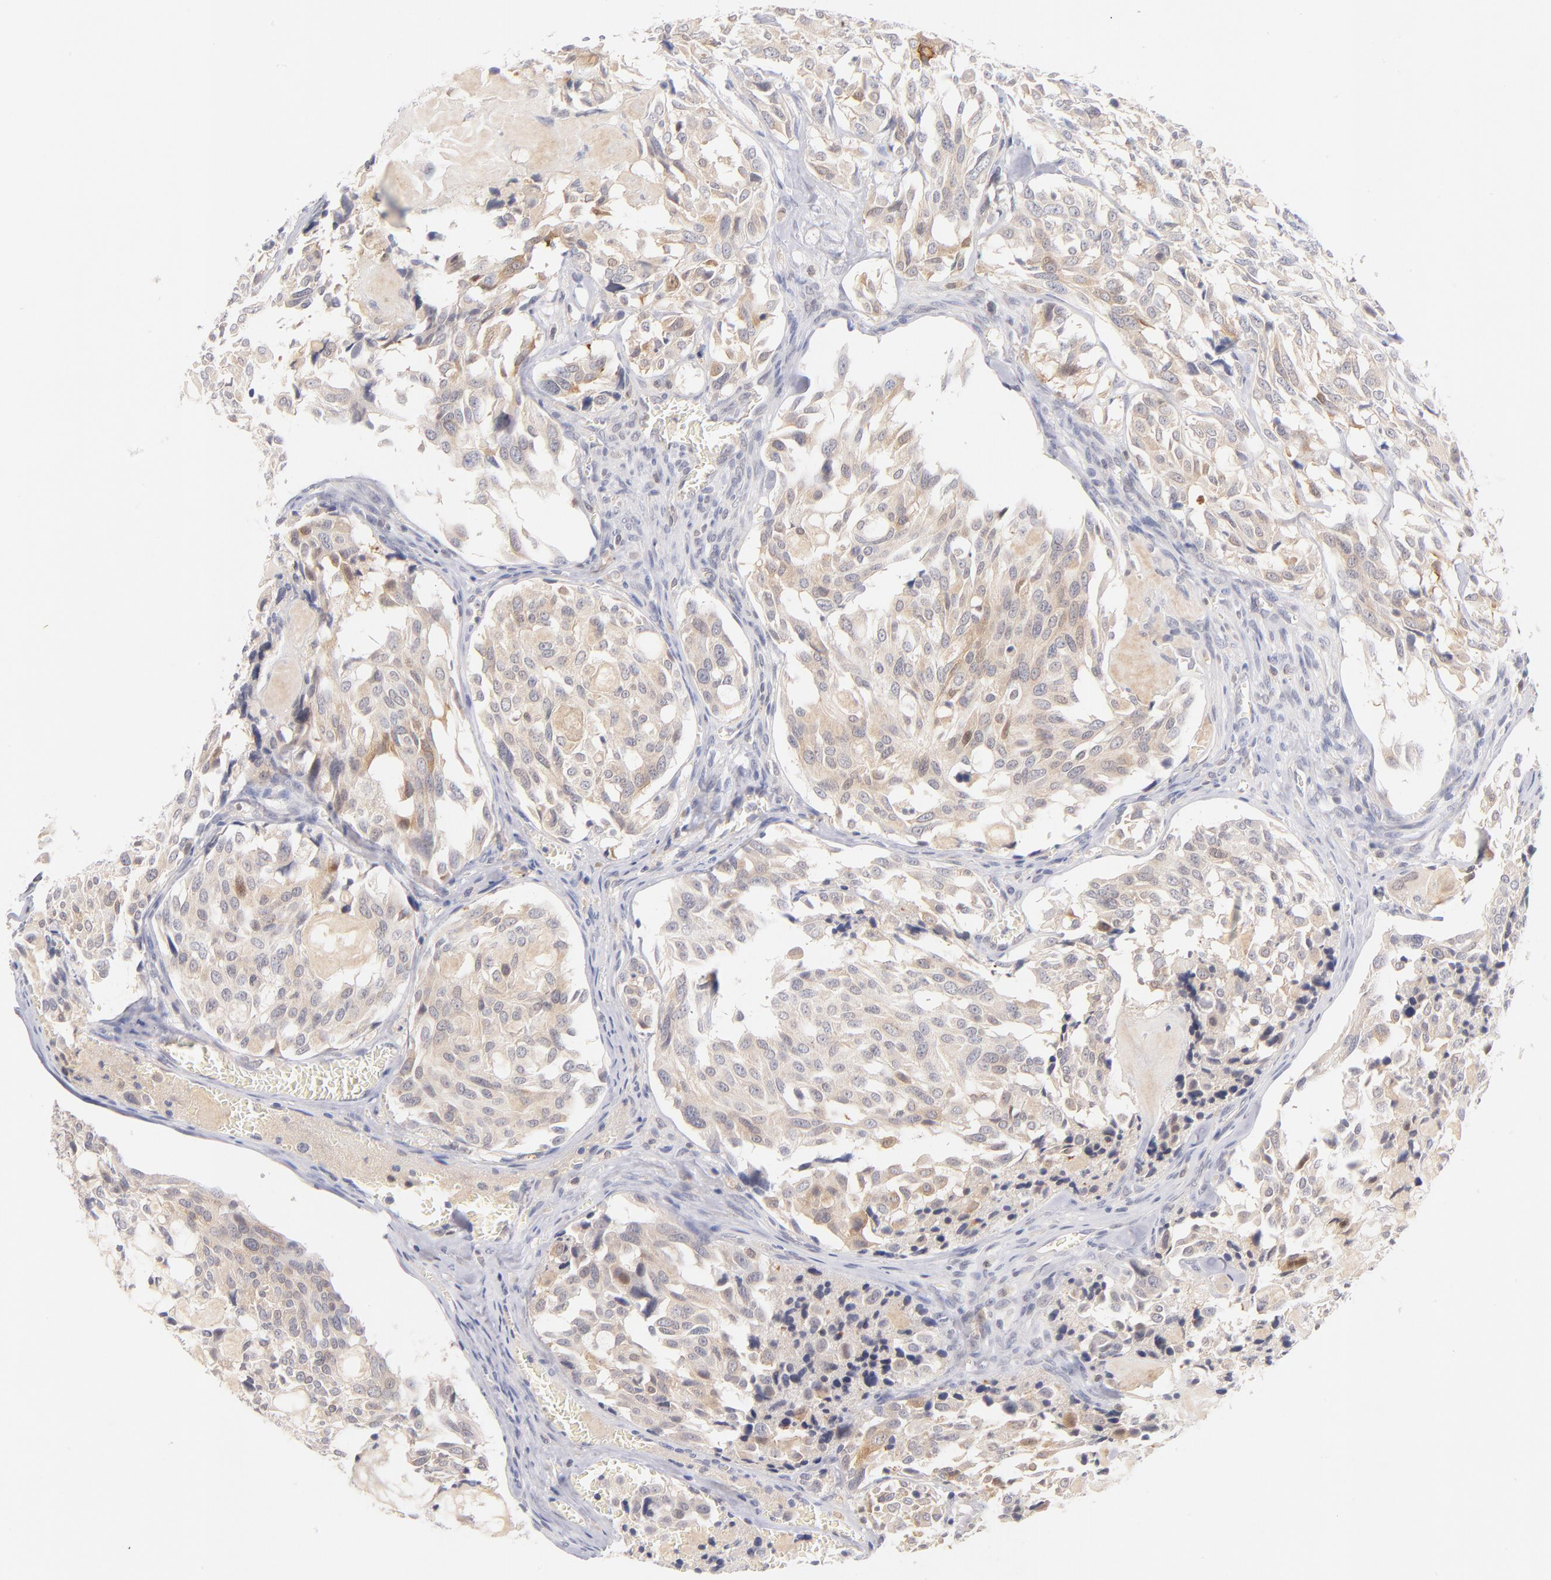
{"staining": {"intensity": "weak", "quantity": ">75%", "location": "cytoplasmic/membranous,nuclear"}, "tissue": "thyroid cancer", "cell_type": "Tumor cells", "image_type": "cancer", "snomed": [{"axis": "morphology", "description": "Carcinoma, NOS"}, {"axis": "morphology", "description": "Carcinoid, malignant, NOS"}, {"axis": "topography", "description": "Thyroid gland"}], "caption": "Tumor cells show low levels of weak cytoplasmic/membranous and nuclear positivity in about >75% of cells in human thyroid cancer (carcinoma). Nuclei are stained in blue.", "gene": "CASP6", "patient": {"sex": "male", "age": 33}}